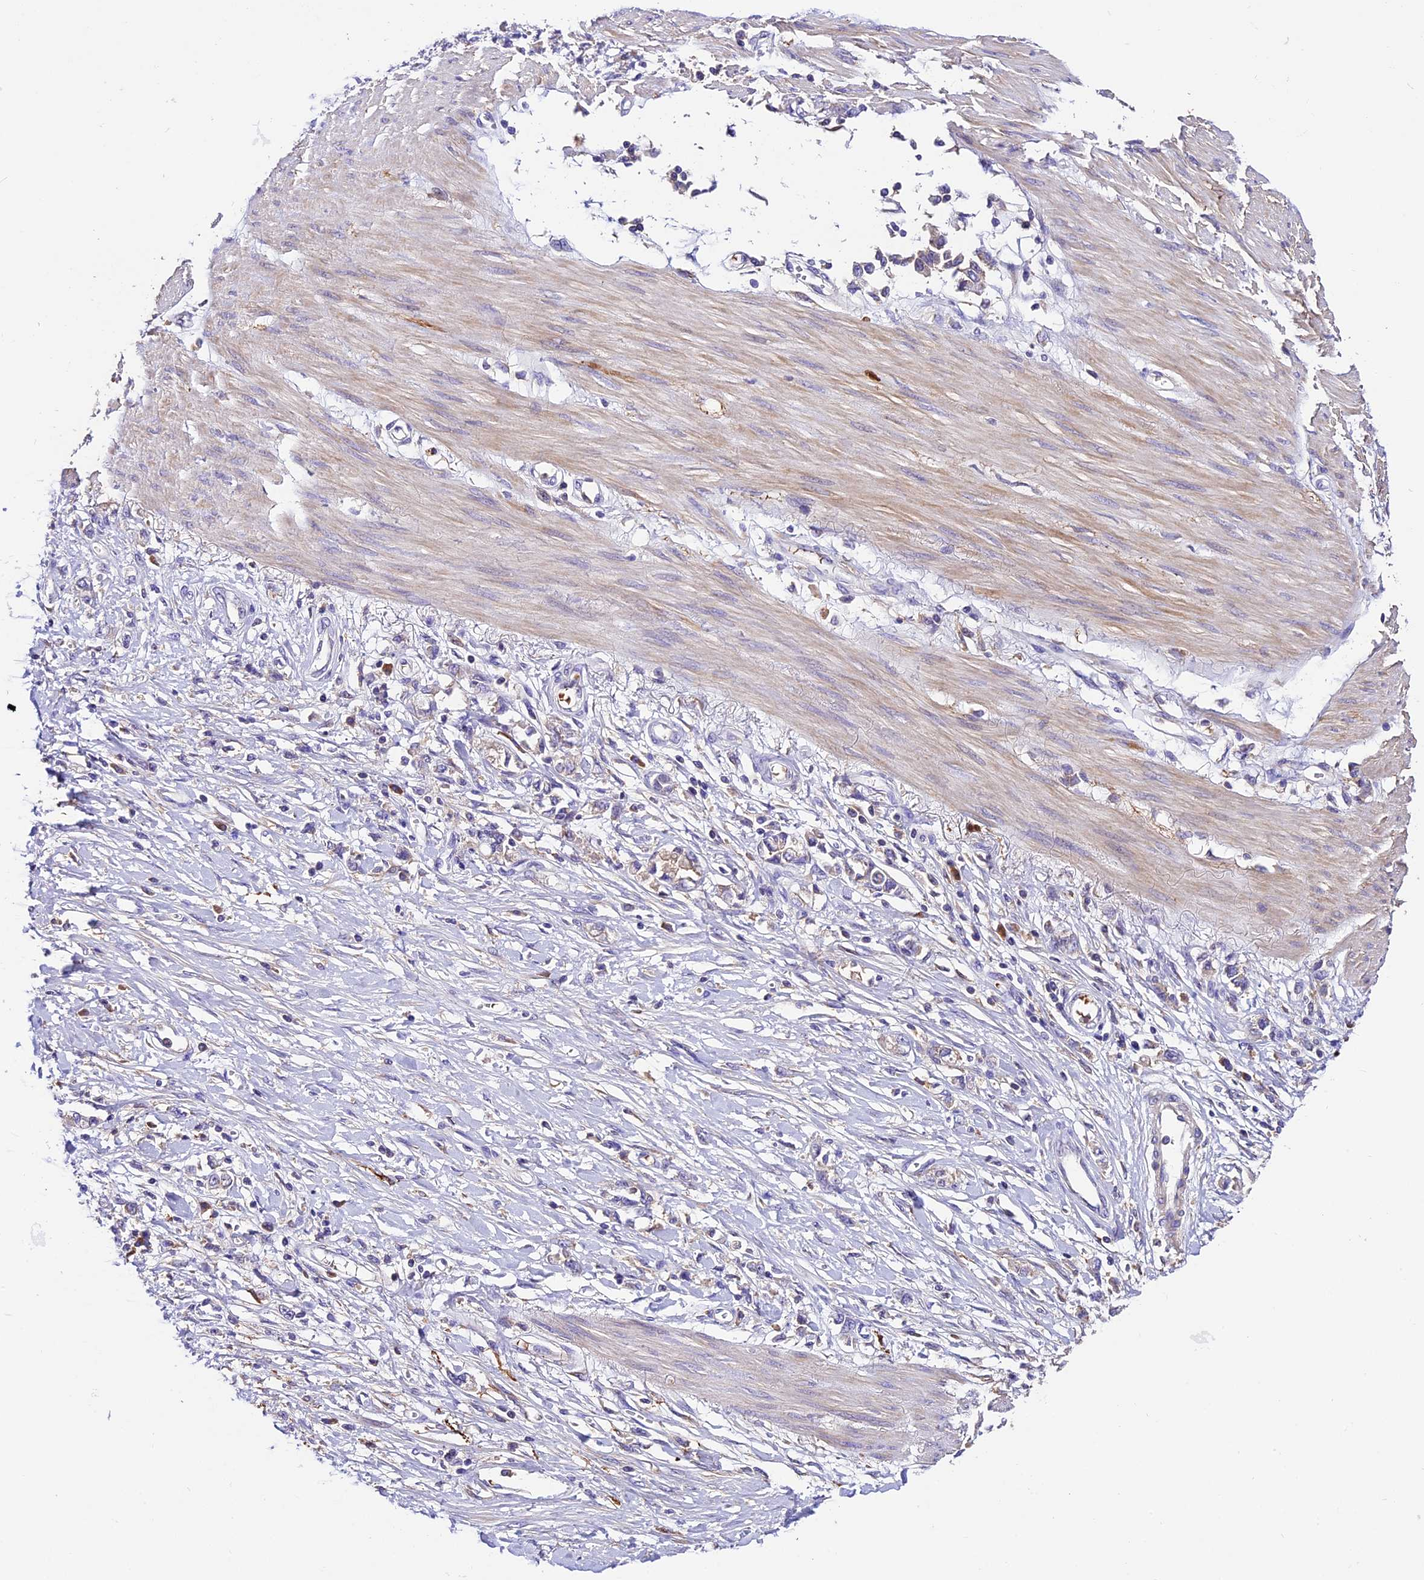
{"staining": {"intensity": "negative", "quantity": "none", "location": "none"}, "tissue": "stomach cancer", "cell_type": "Tumor cells", "image_type": "cancer", "snomed": [{"axis": "morphology", "description": "Adenocarcinoma, NOS"}, {"axis": "topography", "description": "Stomach"}], "caption": "High power microscopy photomicrograph of an immunohistochemistry (IHC) micrograph of adenocarcinoma (stomach), revealing no significant staining in tumor cells.", "gene": "CILP2", "patient": {"sex": "female", "age": 76}}